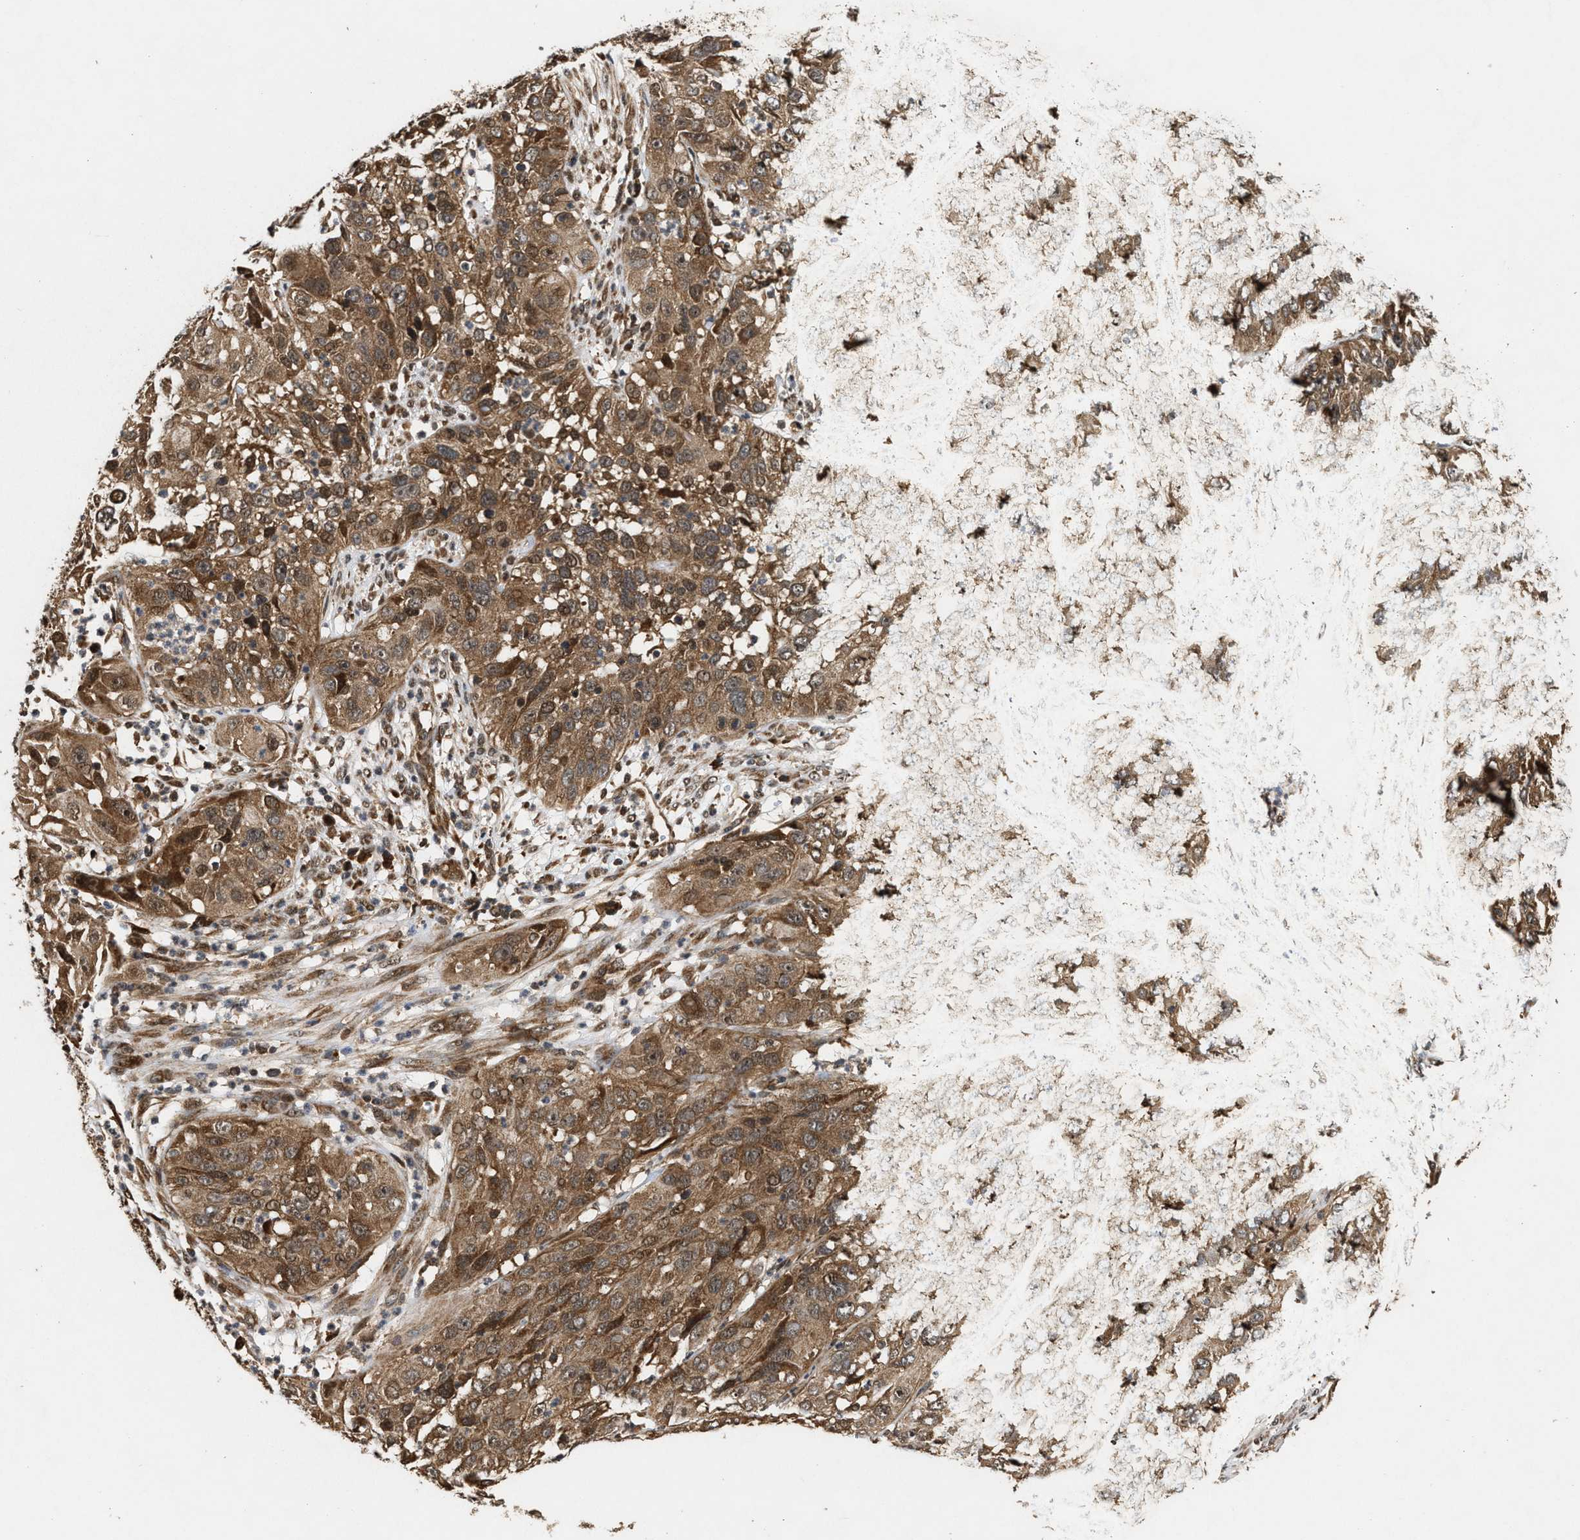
{"staining": {"intensity": "moderate", "quantity": ">75%", "location": "cytoplasmic/membranous"}, "tissue": "cervical cancer", "cell_type": "Tumor cells", "image_type": "cancer", "snomed": [{"axis": "morphology", "description": "Squamous cell carcinoma, NOS"}, {"axis": "topography", "description": "Cervix"}], "caption": "Tumor cells demonstrate medium levels of moderate cytoplasmic/membranous expression in approximately >75% of cells in human cervical cancer. The staining was performed using DAB to visualize the protein expression in brown, while the nuclei were stained in blue with hematoxylin (Magnification: 20x).", "gene": "CFLAR", "patient": {"sex": "female", "age": 32}}